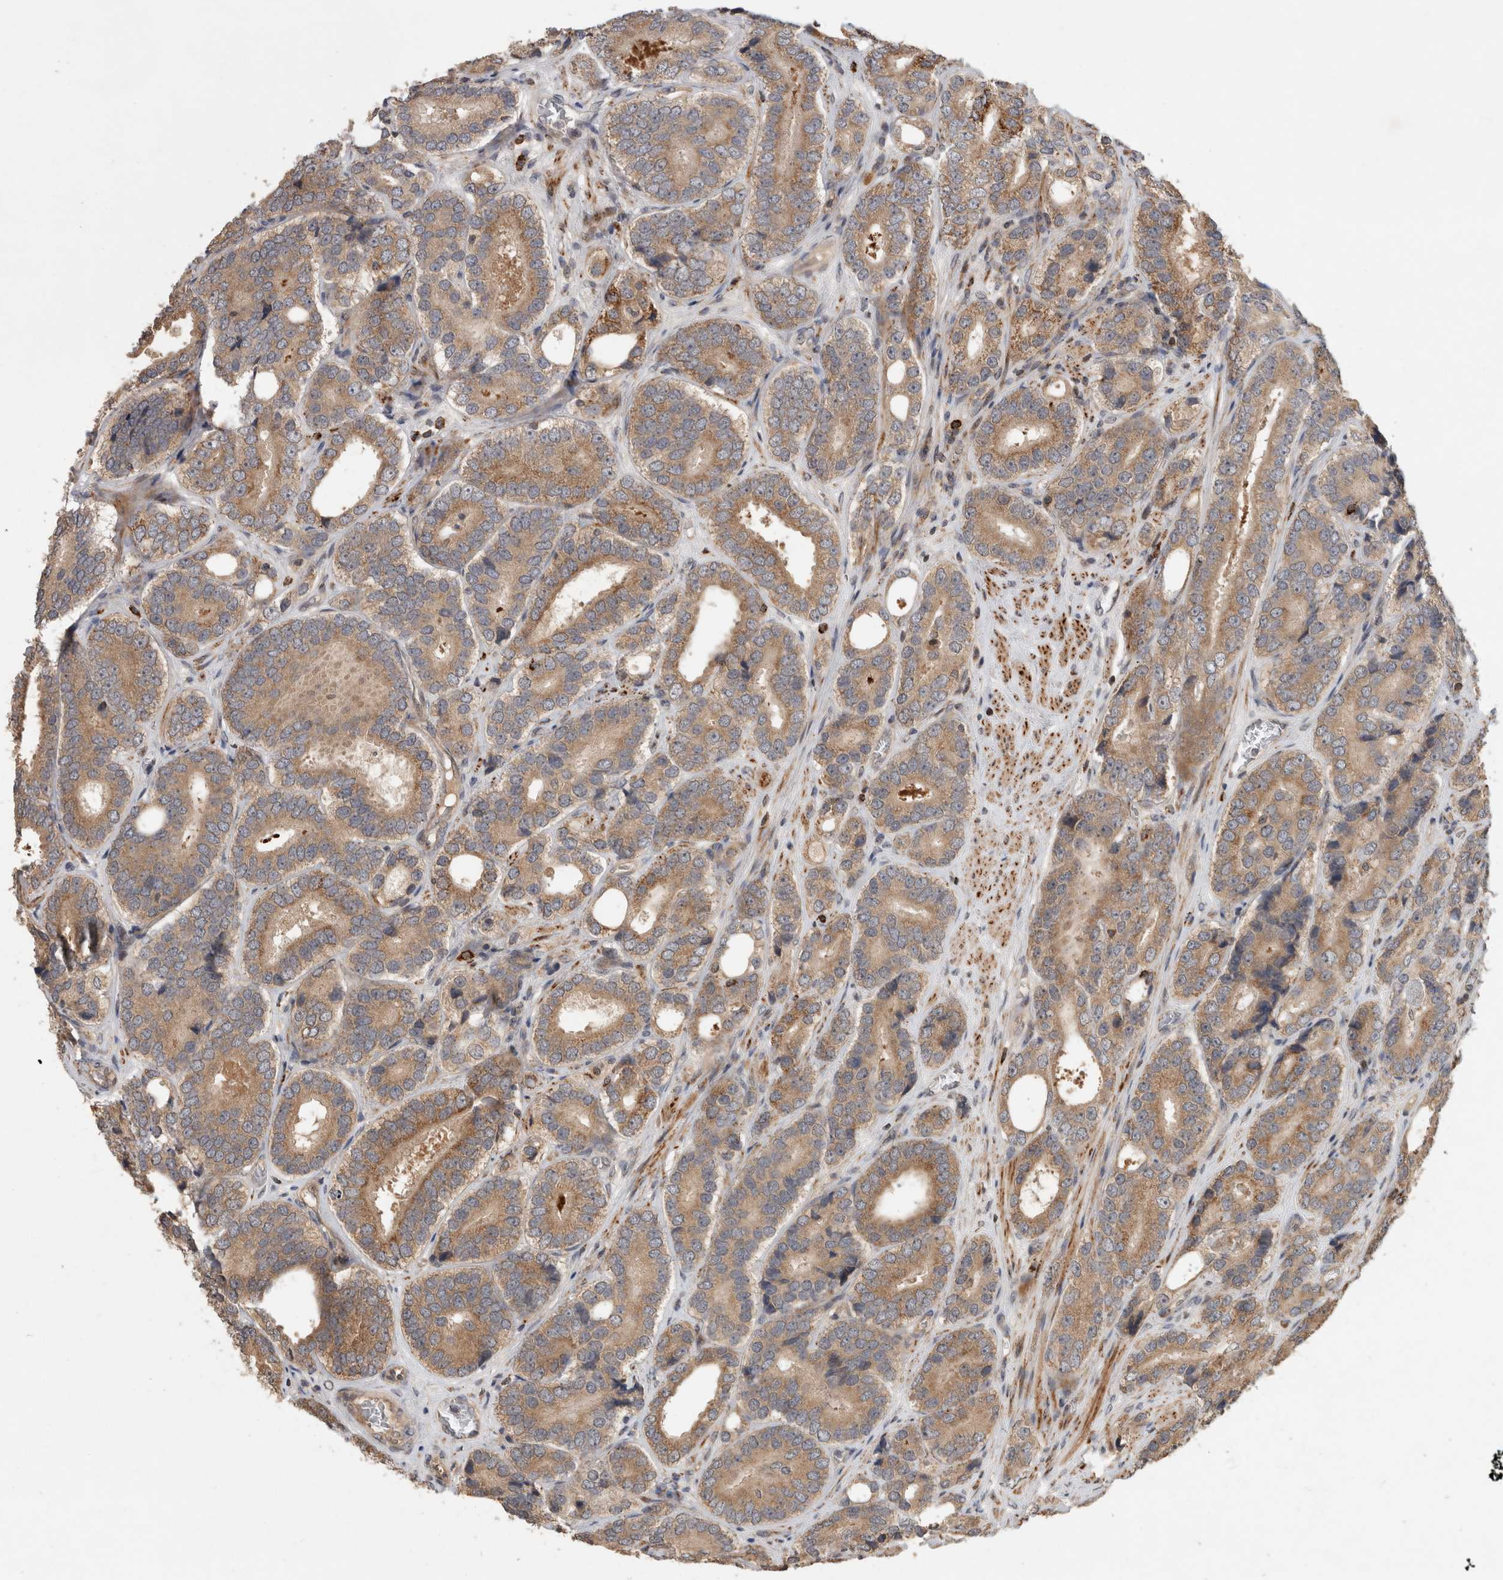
{"staining": {"intensity": "moderate", "quantity": ">75%", "location": "cytoplasmic/membranous"}, "tissue": "prostate cancer", "cell_type": "Tumor cells", "image_type": "cancer", "snomed": [{"axis": "morphology", "description": "Adenocarcinoma, High grade"}, {"axis": "topography", "description": "Prostate"}], "caption": "Immunohistochemical staining of human prostate cancer (adenocarcinoma (high-grade)) shows medium levels of moderate cytoplasmic/membranous protein staining in about >75% of tumor cells. (DAB (3,3'-diaminobenzidine) IHC with brightfield microscopy, high magnification).", "gene": "SERAC1", "patient": {"sex": "male", "age": 56}}